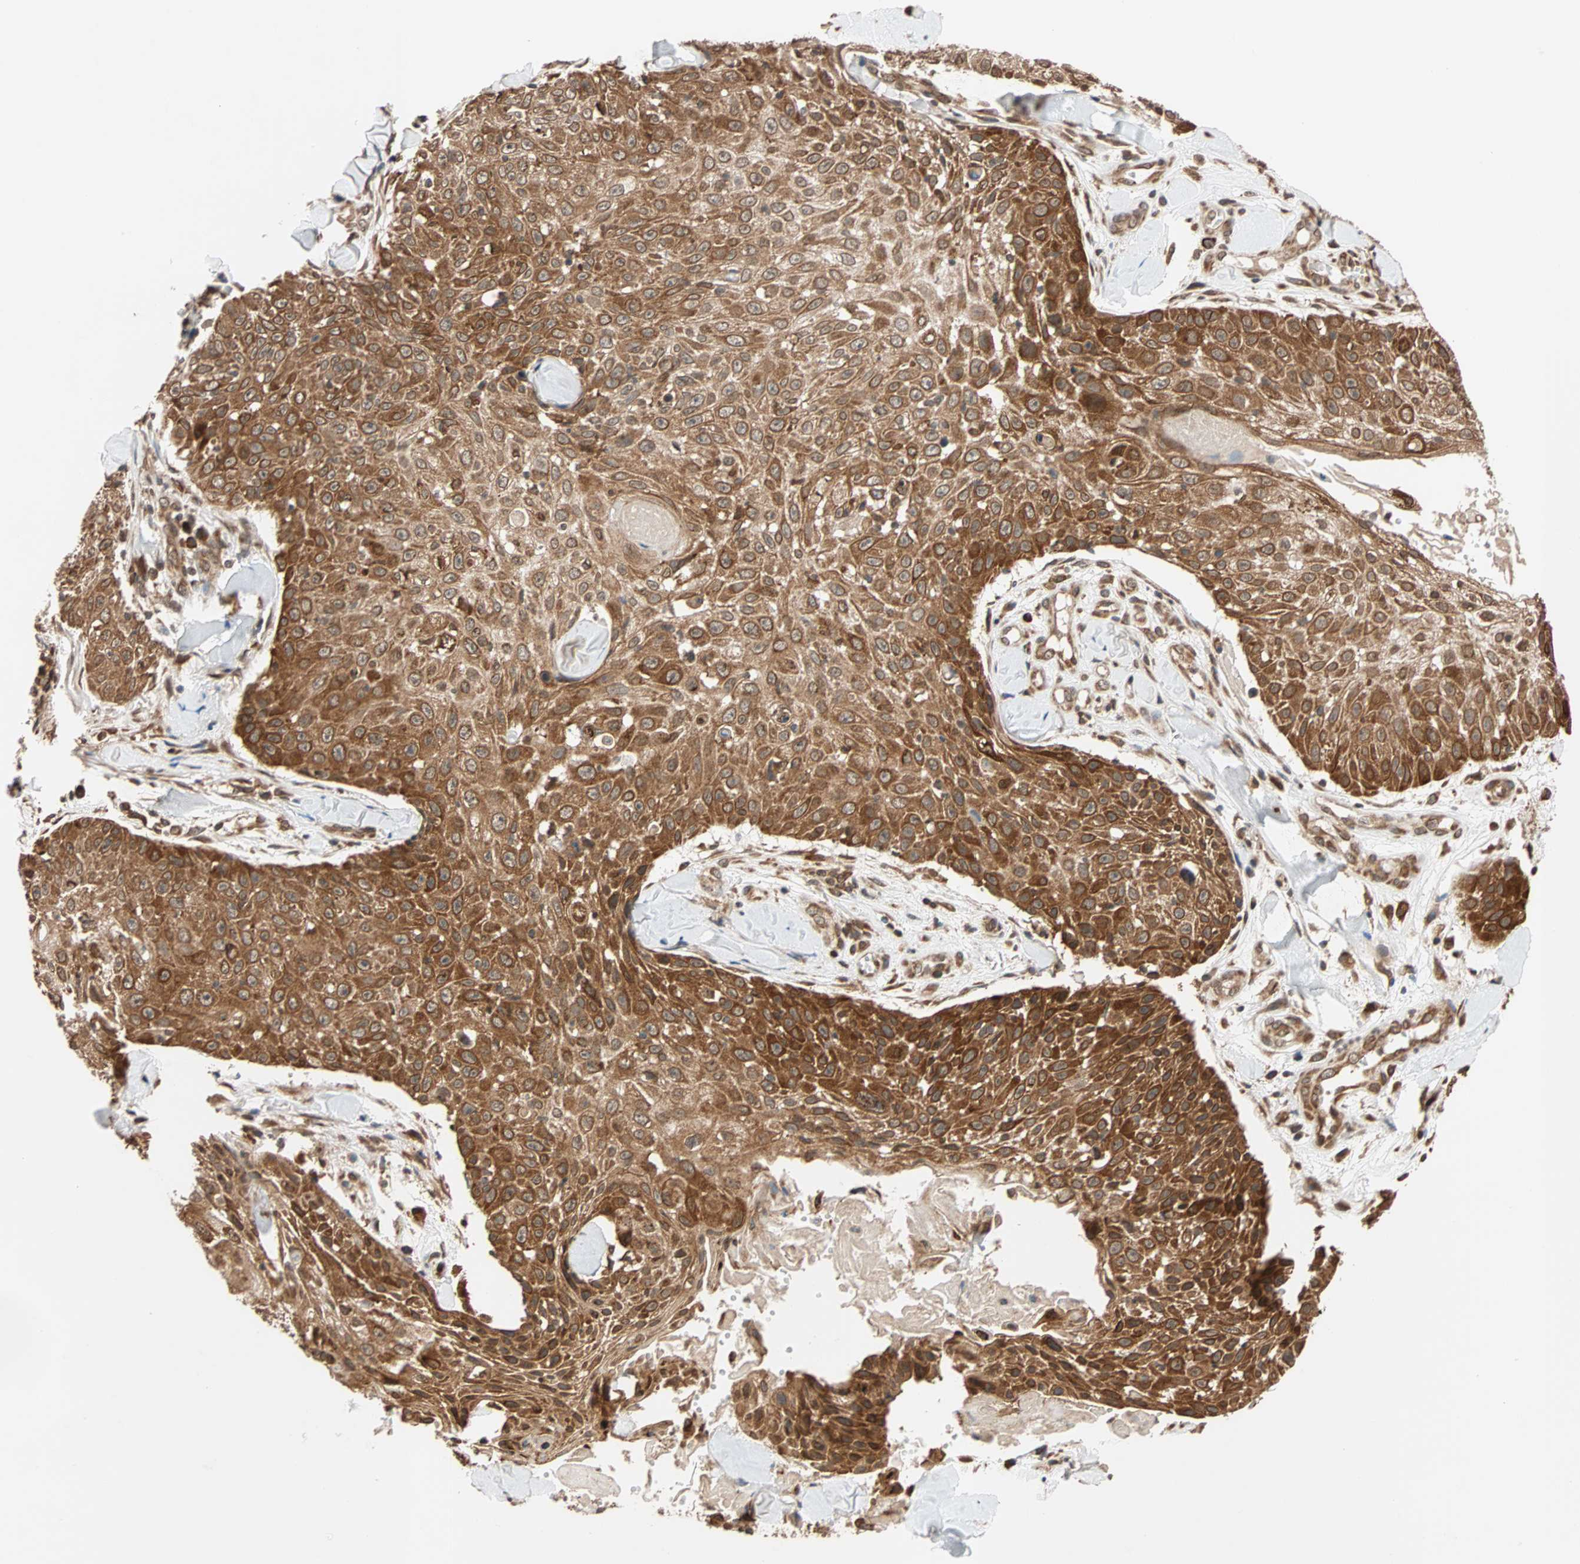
{"staining": {"intensity": "strong", "quantity": ">75%", "location": "cytoplasmic/membranous"}, "tissue": "skin cancer", "cell_type": "Tumor cells", "image_type": "cancer", "snomed": [{"axis": "morphology", "description": "Squamous cell carcinoma, NOS"}, {"axis": "topography", "description": "Skin"}], "caption": "Protein staining displays strong cytoplasmic/membranous positivity in about >75% of tumor cells in skin cancer.", "gene": "AUP1", "patient": {"sex": "male", "age": 86}}